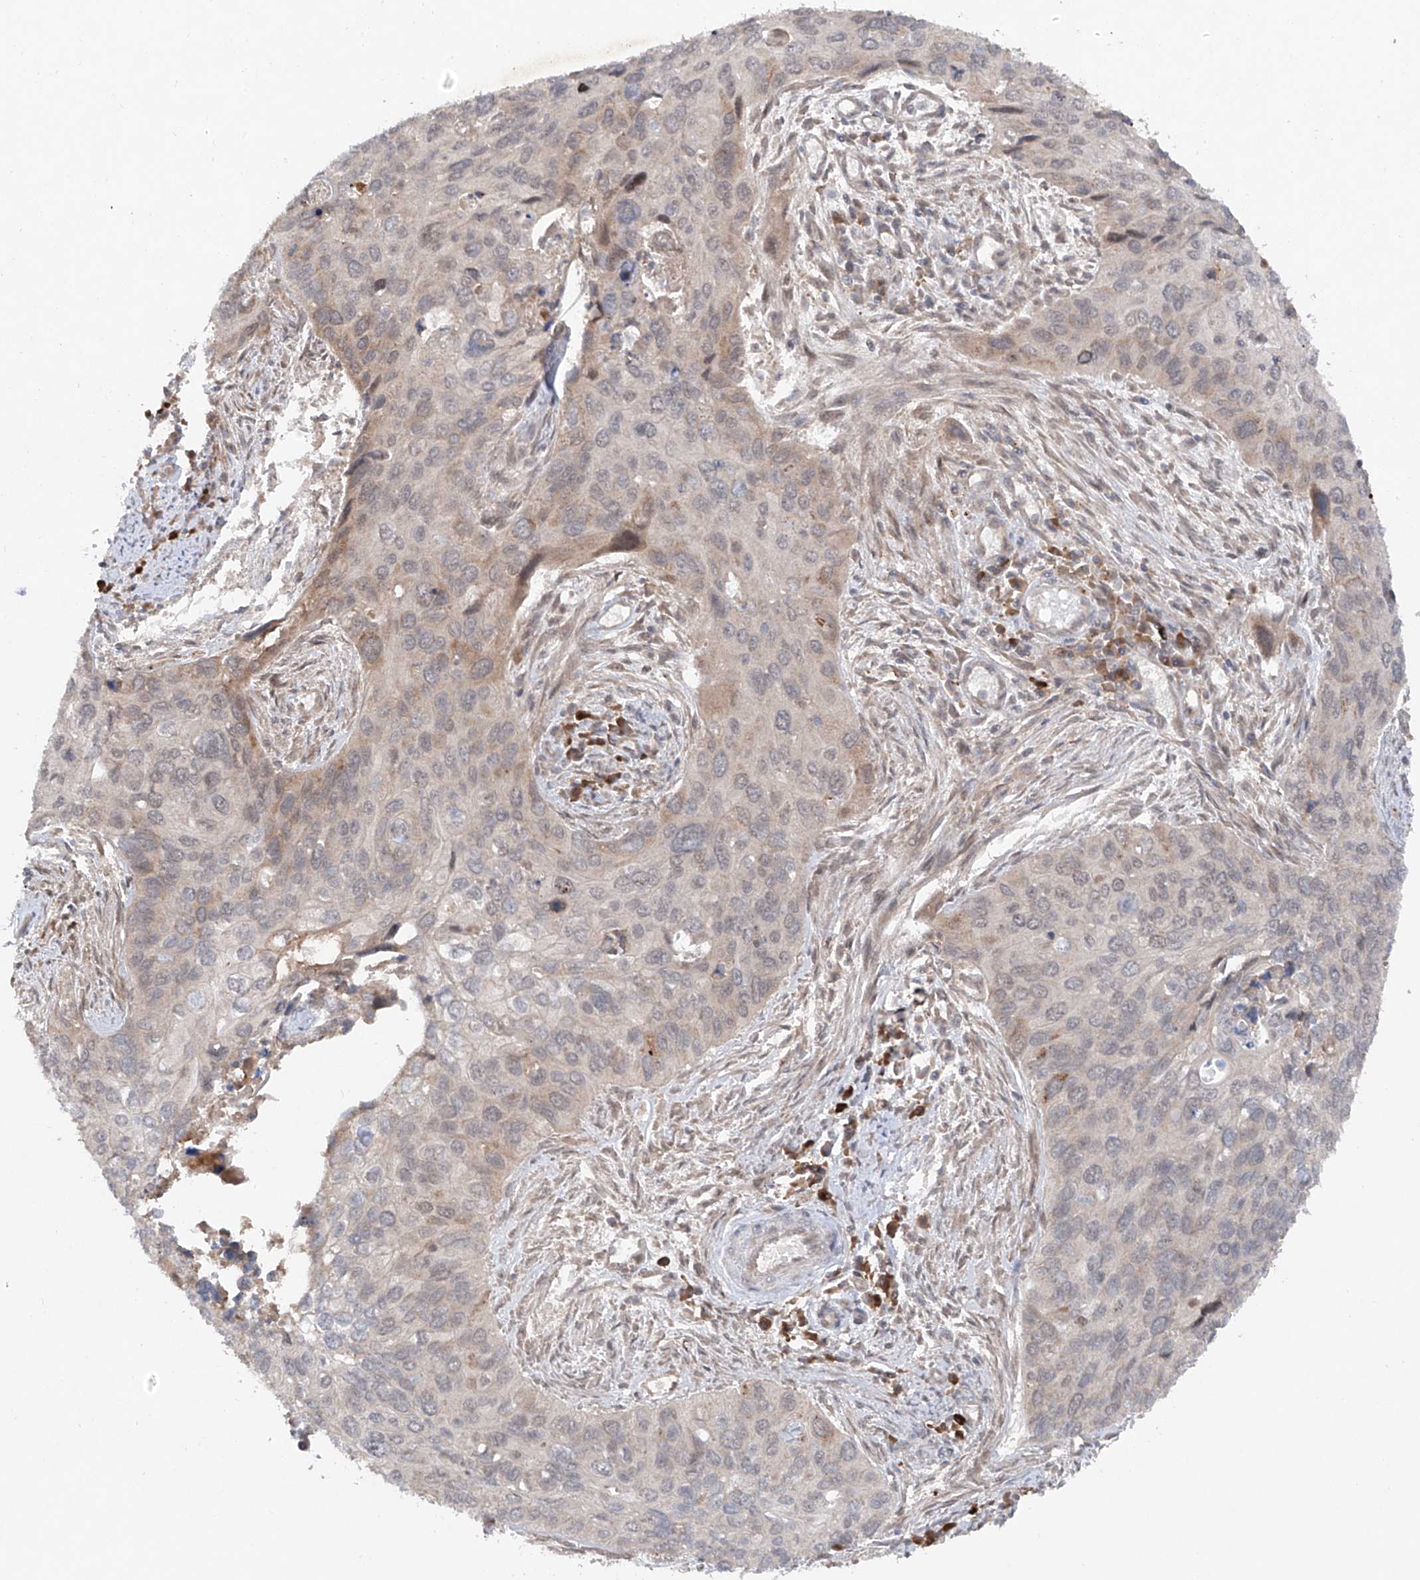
{"staining": {"intensity": "weak", "quantity": "<25%", "location": "cytoplasmic/membranous"}, "tissue": "cervical cancer", "cell_type": "Tumor cells", "image_type": "cancer", "snomed": [{"axis": "morphology", "description": "Squamous cell carcinoma, NOS"}, {"axis": "topography", "description": "Cervix"}], "caption": "Cervical cancer (squamous cell carcinoma) was stained to show a protein in brown. There is no significant staining in tumor cells.", "gene": "FAM135A", "patient": {"sex": "female", "age": 55}}